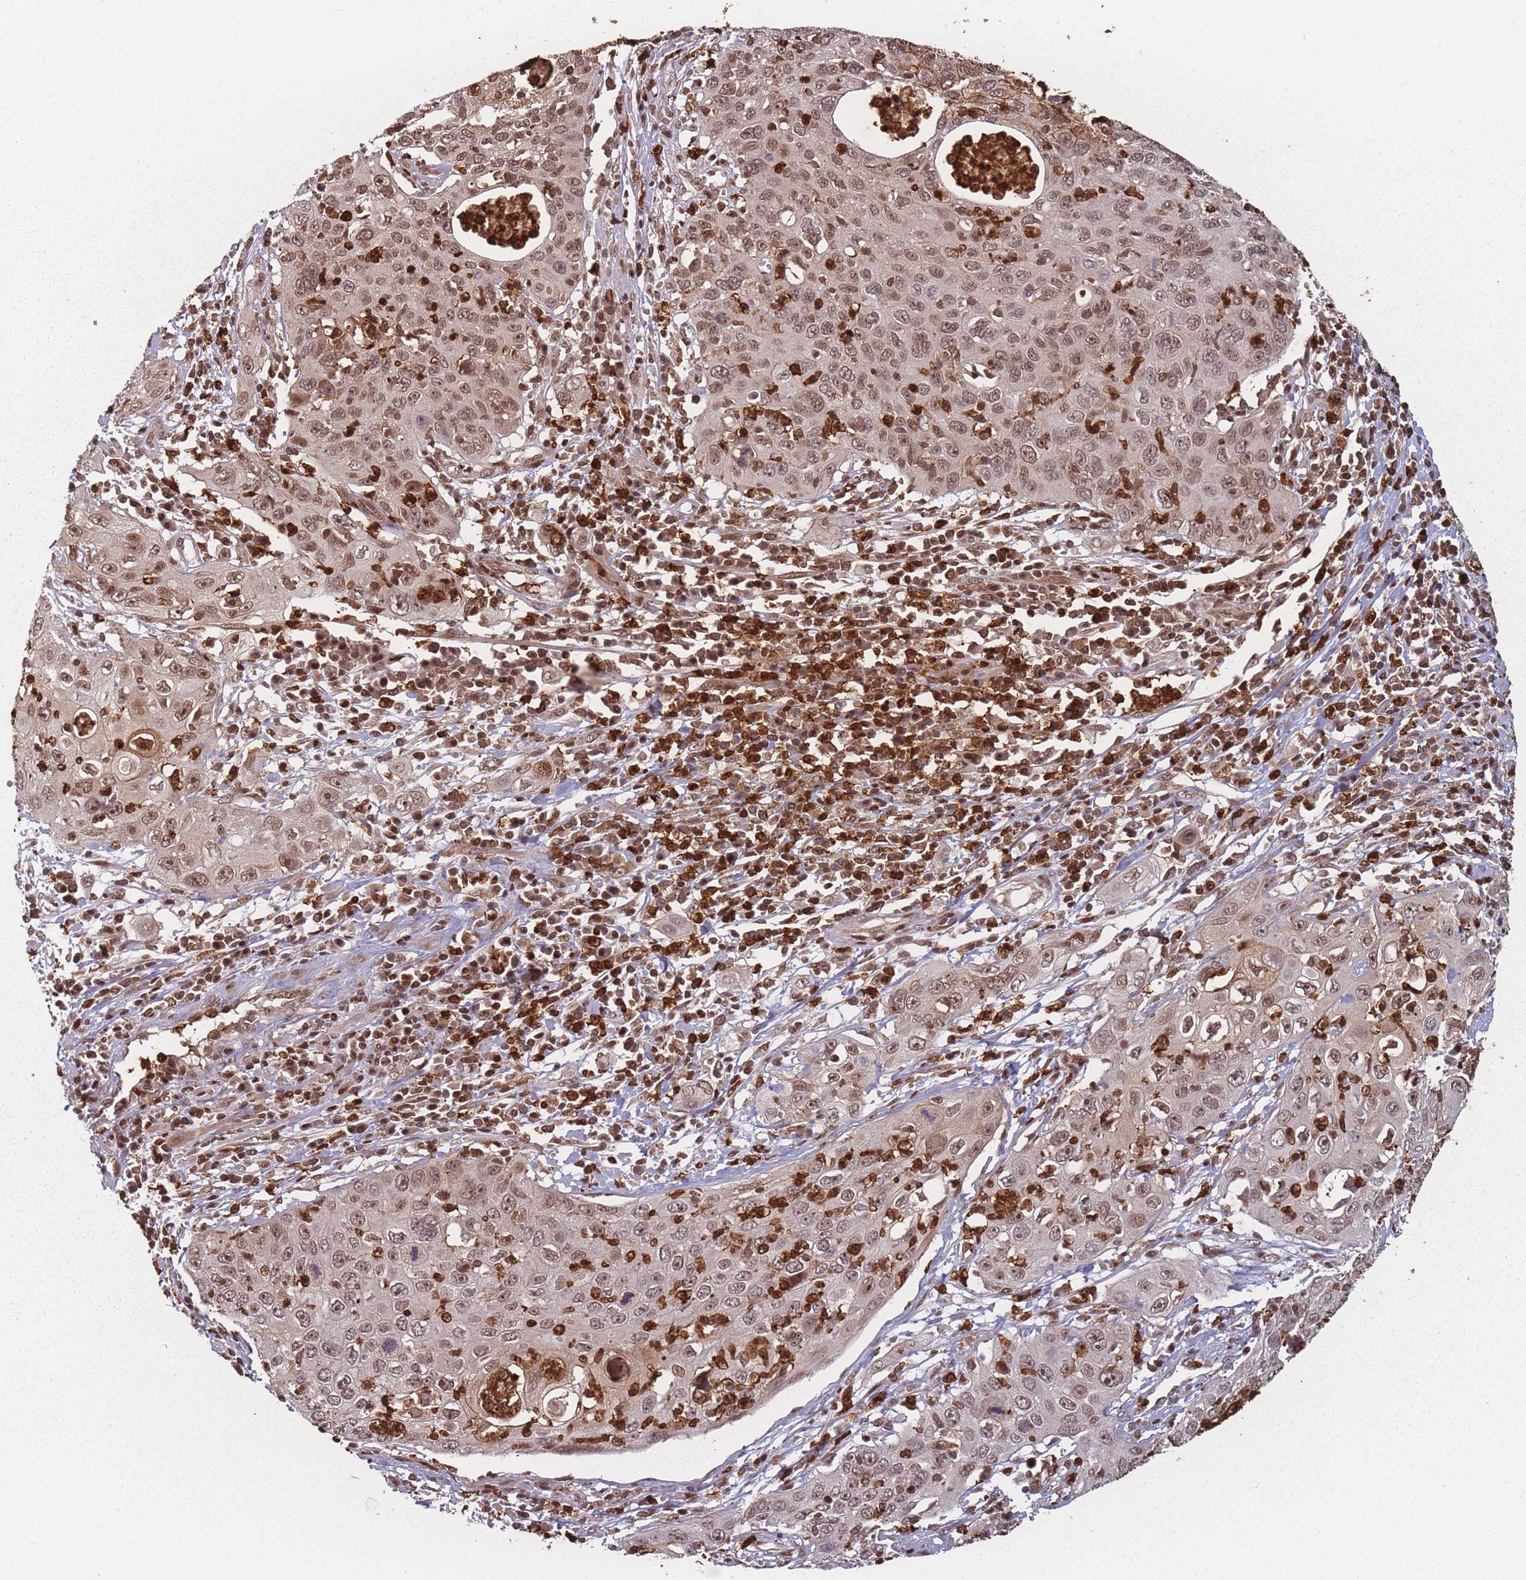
{"staining": {"intensity": "moderate", "quantity": ">75%", "location": "nuclear"}, "tissue": "cervical cancer", "cell_type": "Tumor cells", "image_type": "cancer", "snomed": [{"axis": "morphology", "description": "Squamous cell carcinoma, NOS"}, {"axis": "topography", "description": "Cervix"}], "caption": "Squamous cell carcinoma (cervical) stained with immunohistochemistry (IHC) reveals moderate nuclear positivity in about >75% of tumor cells. (DAB (3,3'-diaminobenzidine) IHC with brightfield microscopy, high magnification).", "gene": "WDR55", "patient": {"sex": "female", "age": 36}}